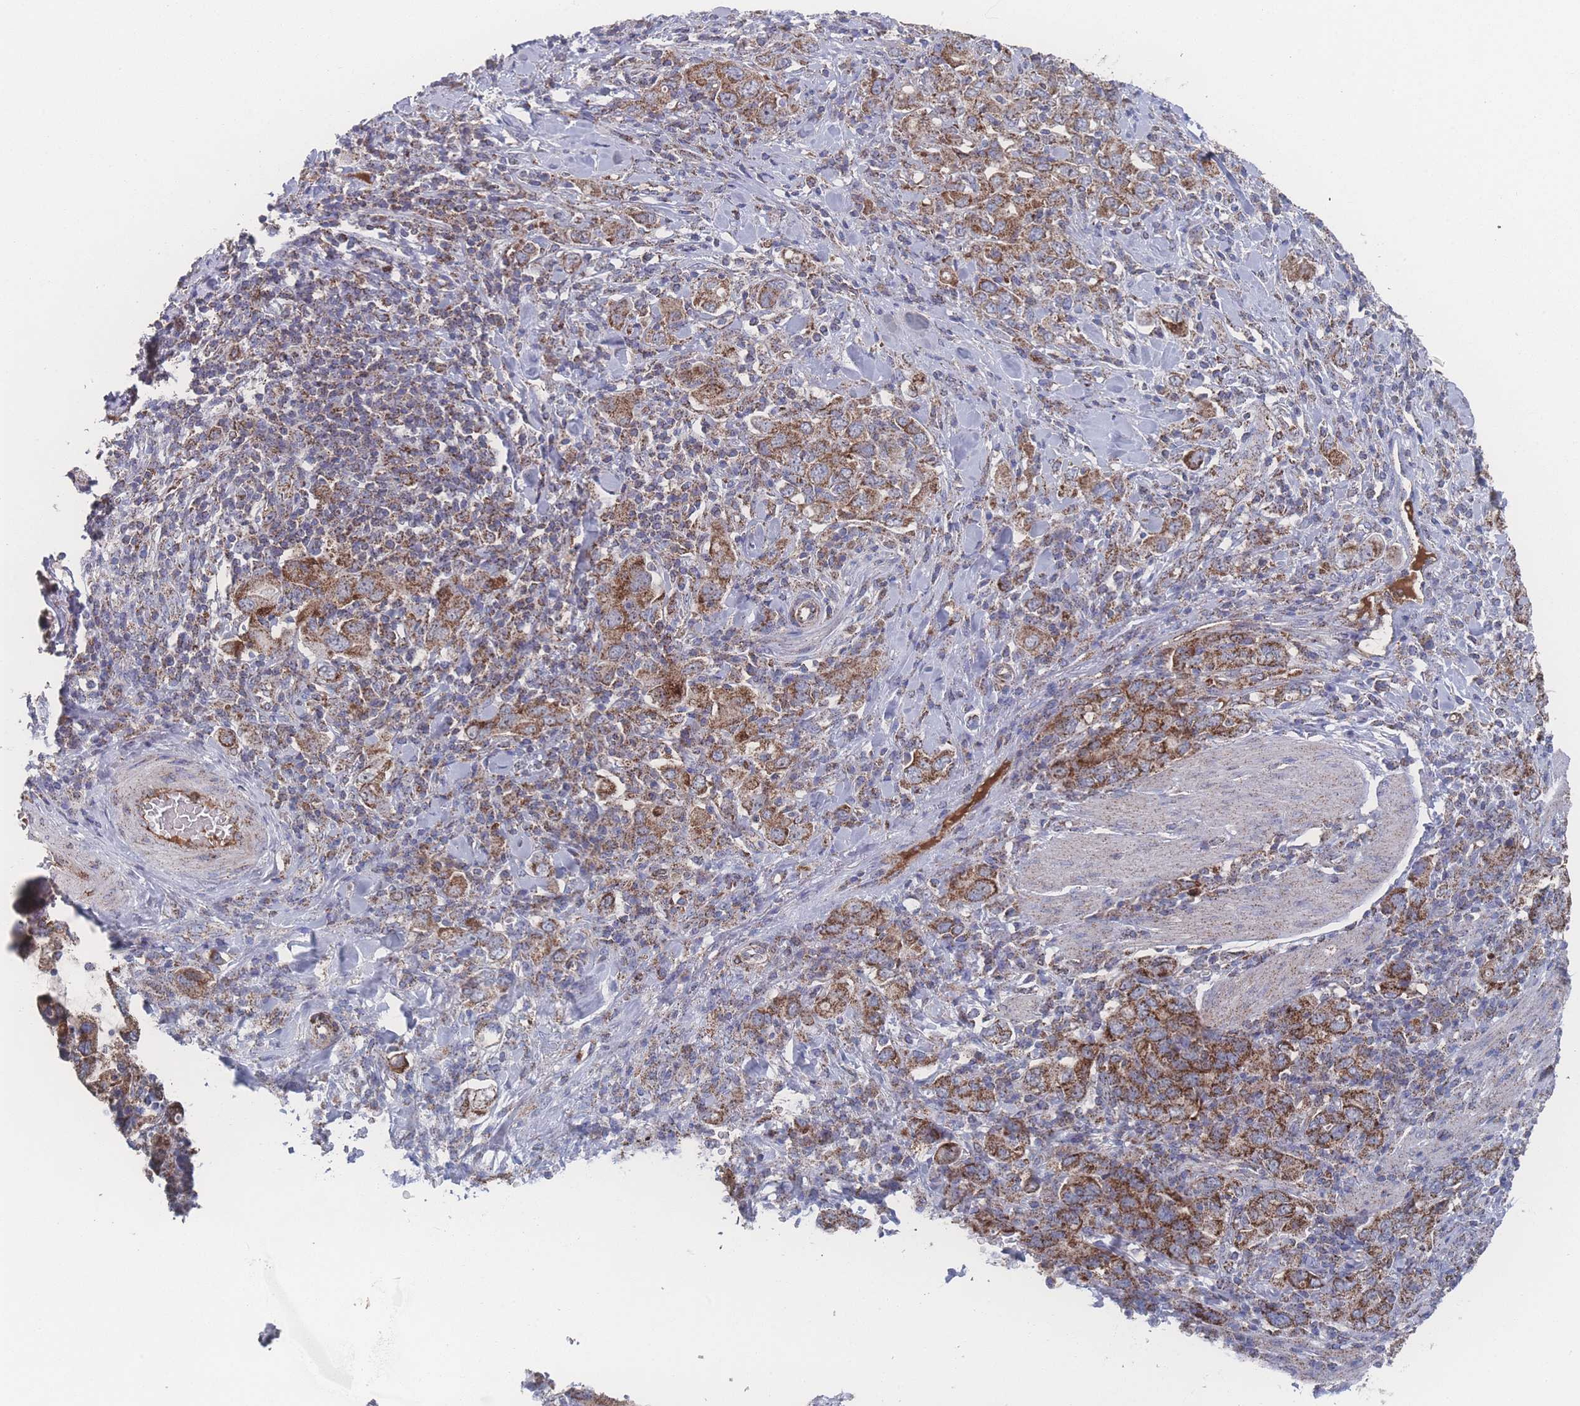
{"staining": {"intensity": "strong", "quantity": ">75%", "location": "cytoplasmic/membranous,nuclear"}, "tissue": "stomach cancer", "cell_type": "Tumor cells", "image_type": "cancer", "snomed": [{"axis": "morphology", "description": "Adenocarcinoma, NOS"}, {"axis": "topography", "description": "Stomach, upper"}, {"axis": "topography", "description": "Stomach"}], "caption": "Immunohistochemistry (IHC) image of human adenocarcinoma (stomach) stained for a protein (brown), which shows high levels of strong cytoplasmic/membranous and nuclear staining in about >75% of tumor cells.", "gene": "PEX14", "patient": {"sex": "male", "age": 62}}